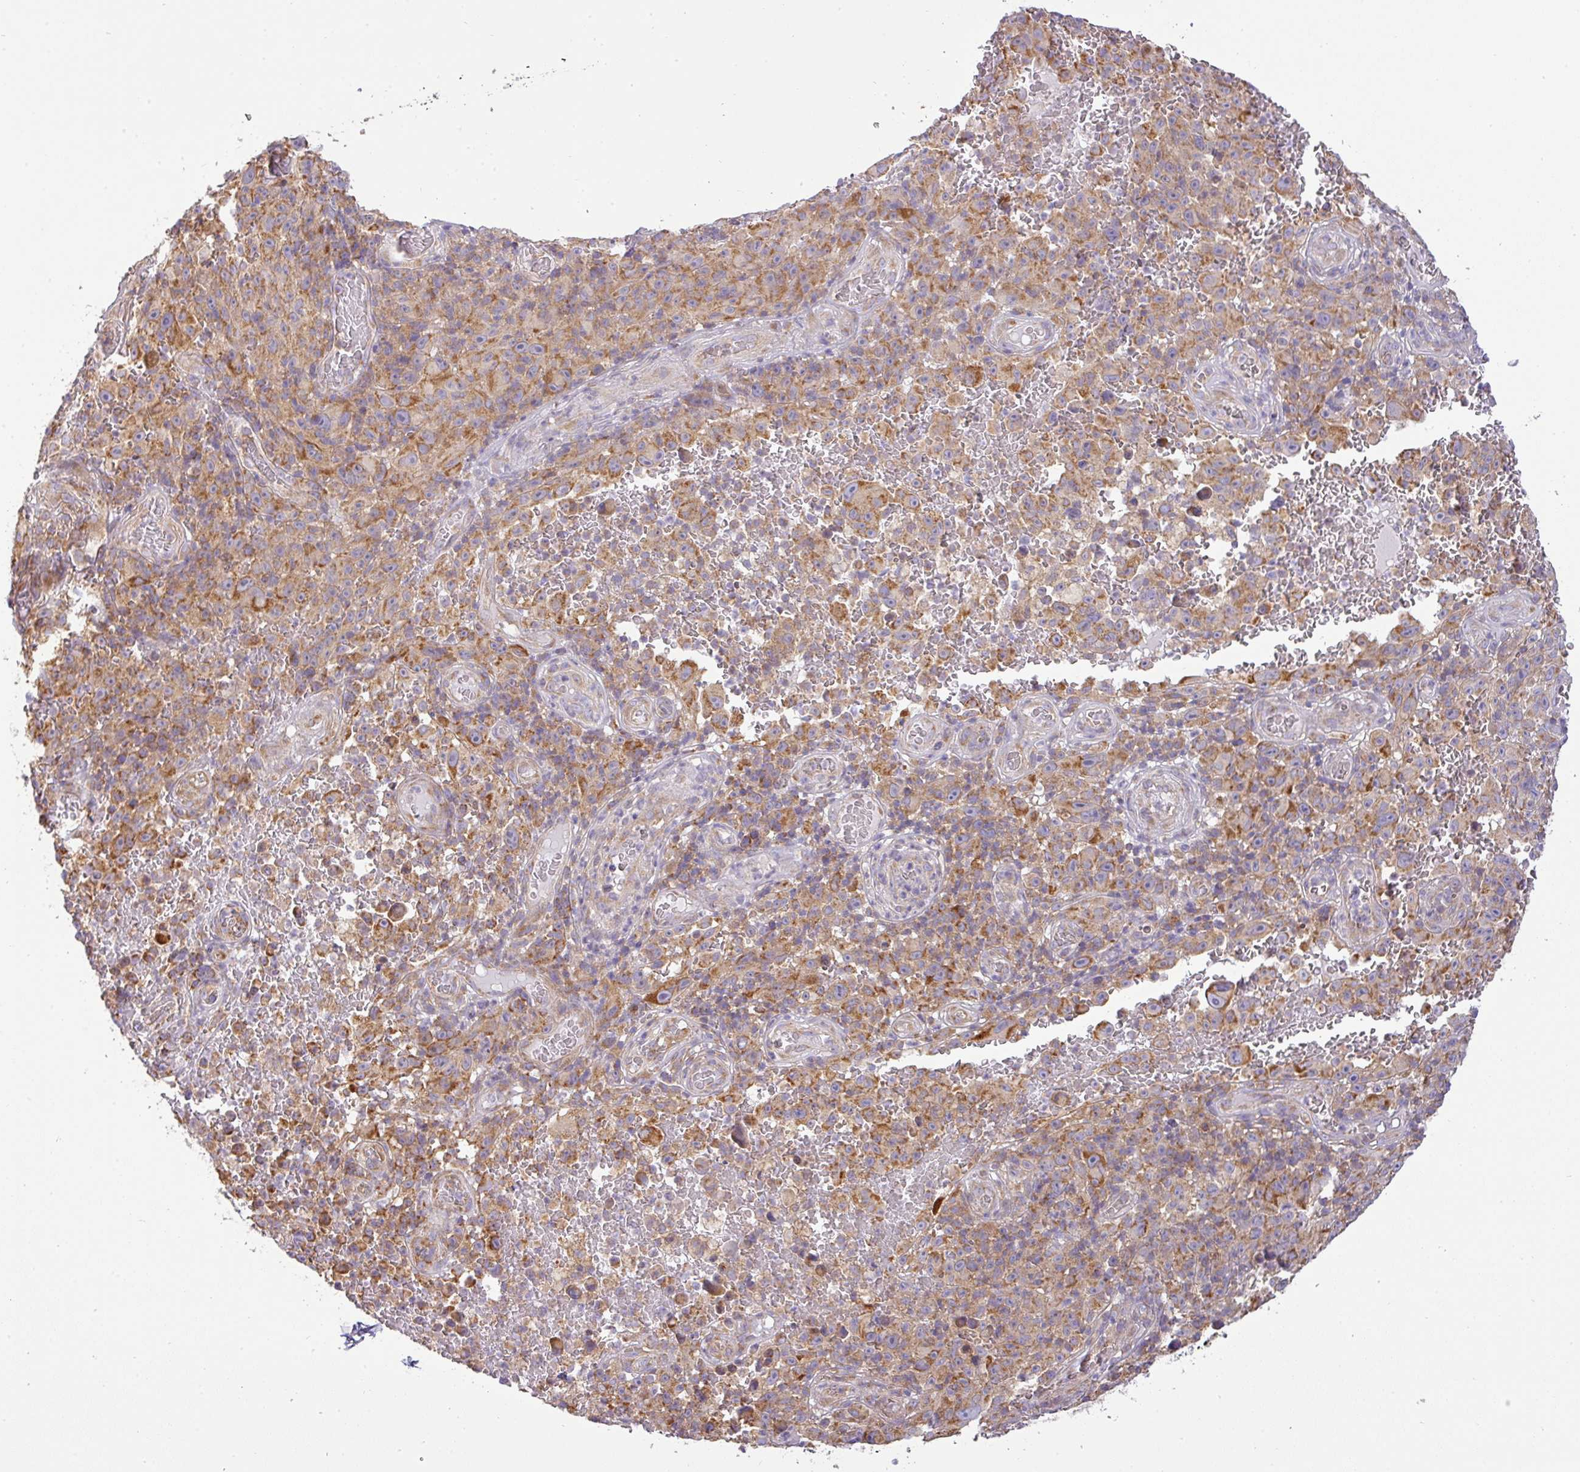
{"staining": {"intensity": "moderate", "quantity": ">75%", "location": "cytoplasmic/membranous"}, "tissue": "melanoma", "cell_type": "Tumor cells", "image_type": "cancer", "snomed": [{"axis": "morphology", "description": "Malignant melanoma, NOS"}, {"axis": "topography", "description": "Skin"}], "caption": "This micrograph demonstrates immunohistochemistry (IHC) staining of human melanoma, with medium moderate cytoplasmic/membranous positivity in approximately >75% of tumor cells.", "gene": "ZNF211", "patient": {"sex": "female", "age": 82}}